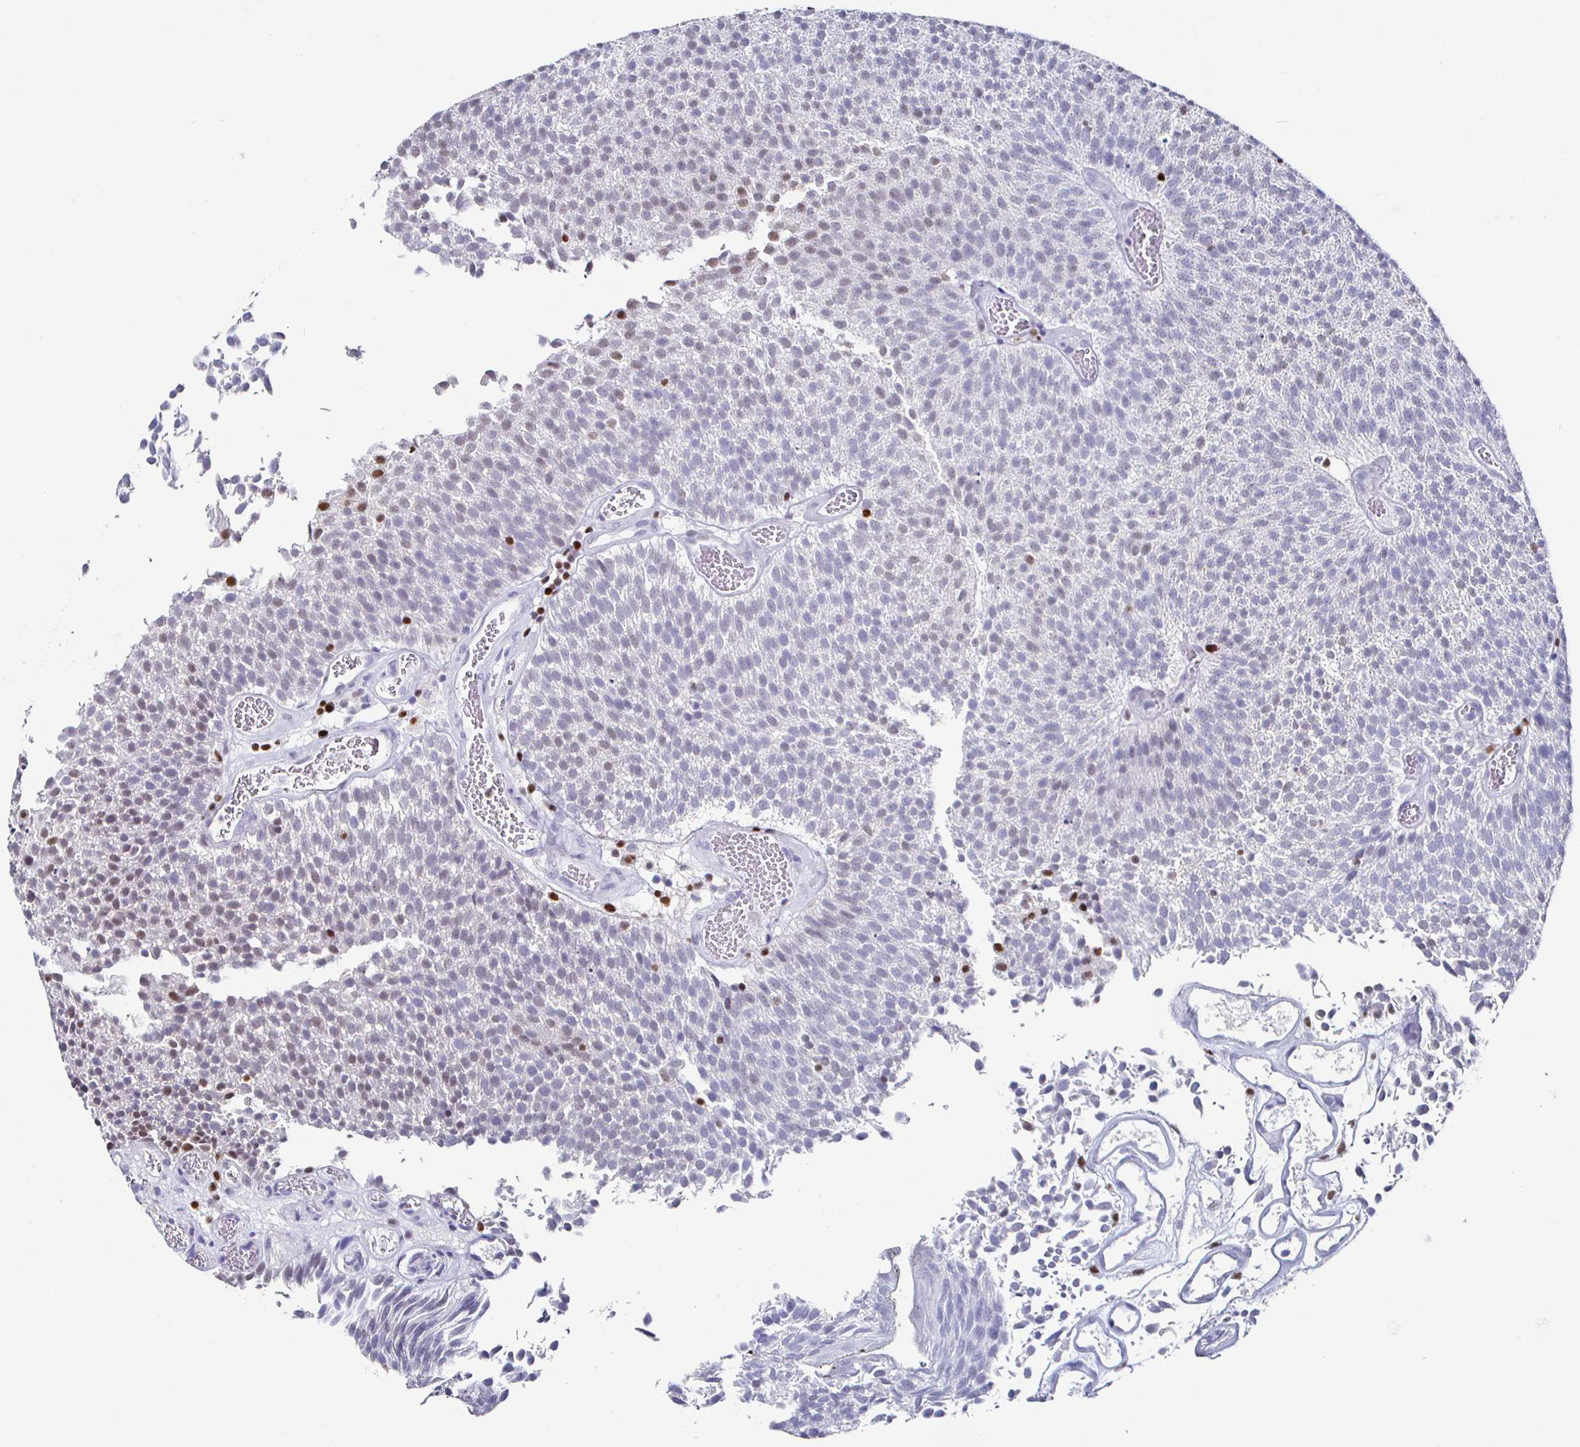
{"staining": {"intensity": "negative", "quantity": "none", "location": "none"}, "tissue": "urothelial cancer", "cell_type": "Tumor cells", "image_type": "cancer", "snomed": [{"axis": "morphology", "description": "Urothelial carcinoma, Low grade"}, {"axis": "topography", "description": "Urinary bladder"}], "caption": "Protein analysis of urothelial cancer displays no significant expression in tumor cells.", "gene": "RUNX2", "patient": {"sex": "female", "age": 79}}